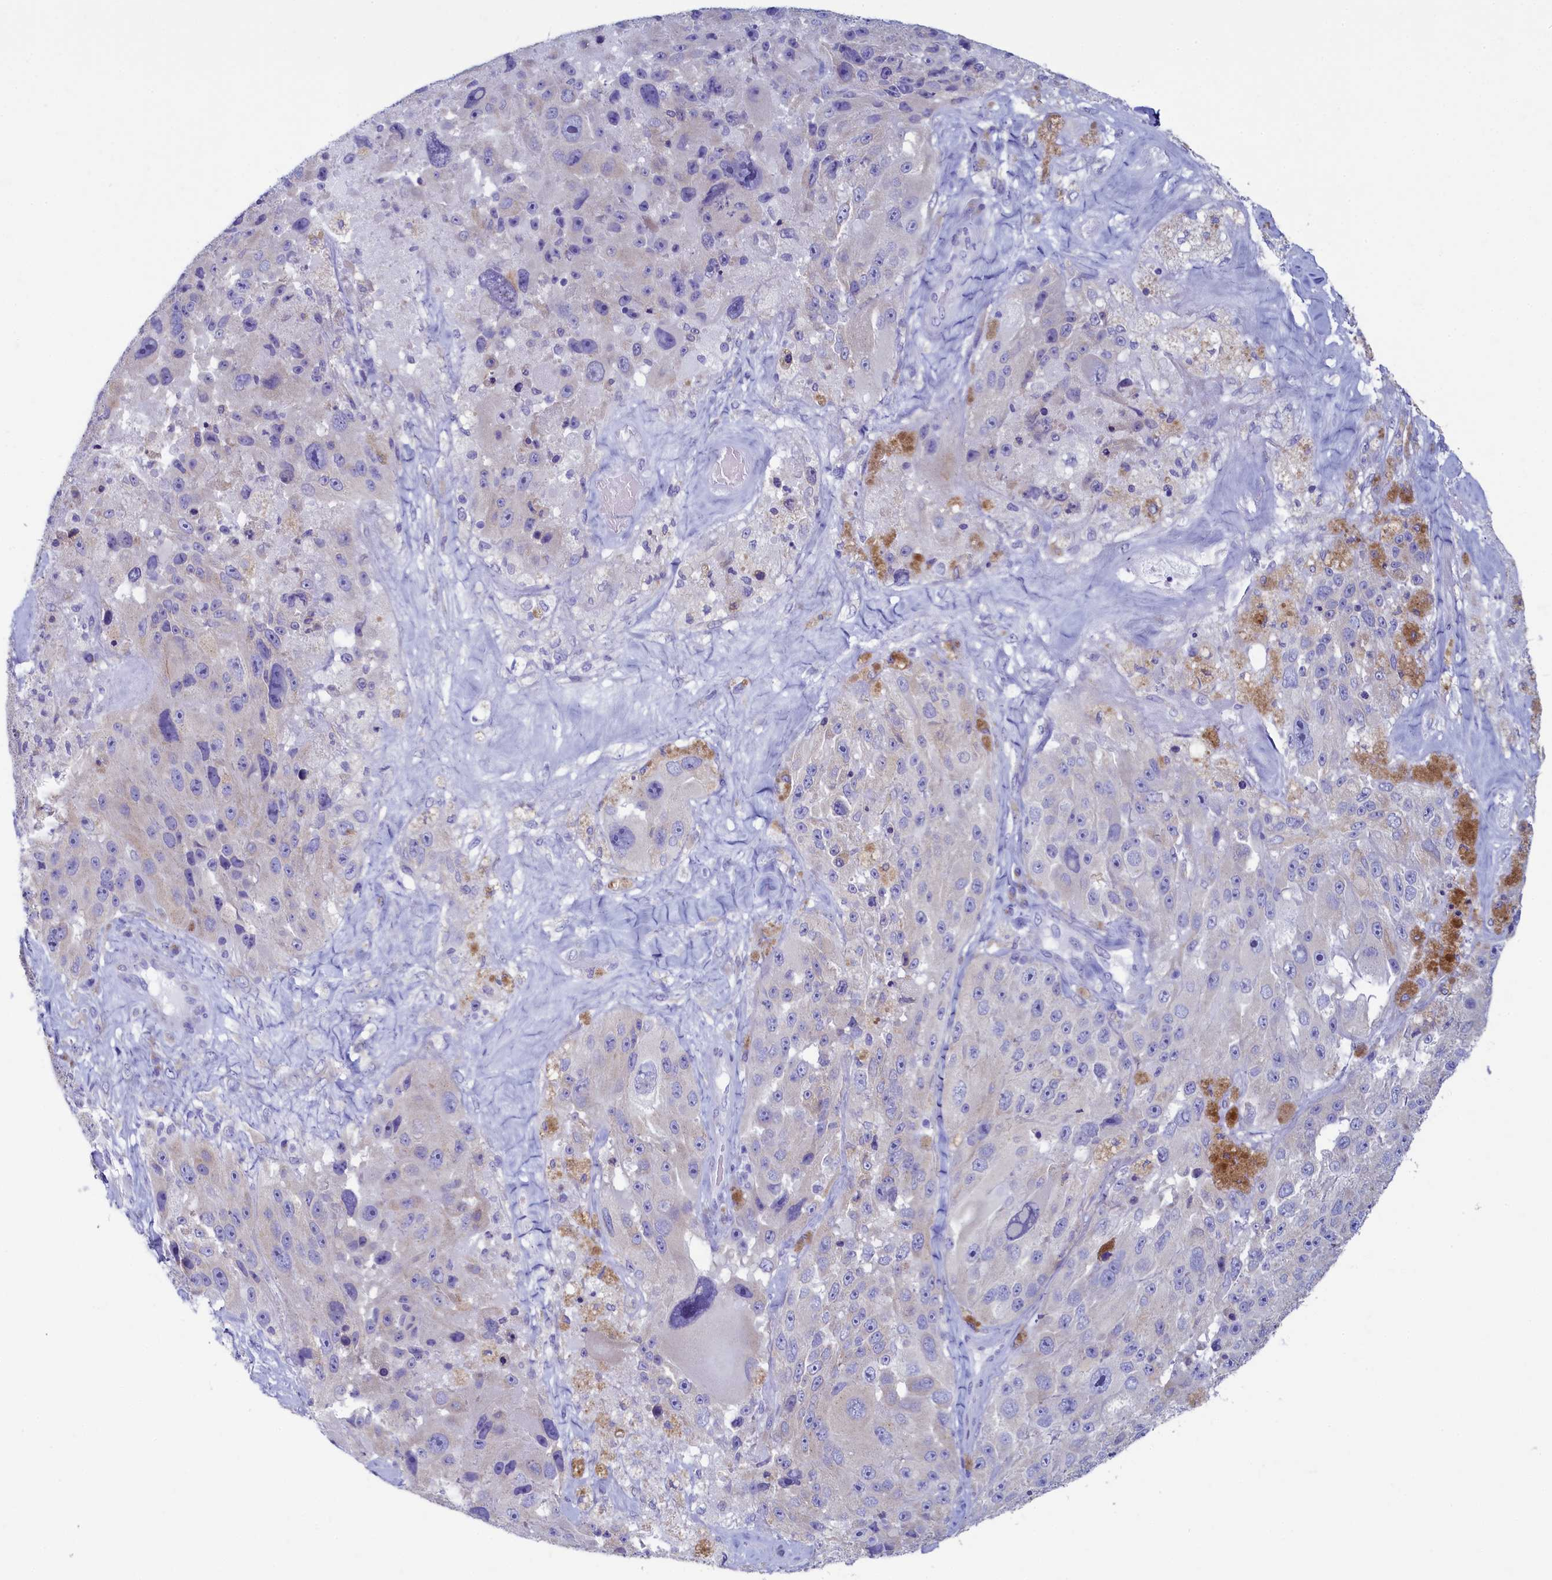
{"staining": {"intensity": "negative", "quantity": "none", "location": "none"}, "tissue": "melanoma", "cell_type": "Tumor cells", "image_type": "cancer", "snomed": [{"axis": "morphology", "description": "Malignant melanoma, Metastatic site"}, {"axis": "topography", "description": "Lymph node"}], "caption": "IHC of human malignant melanoma (metastatic site) shows no positivity in tumor cells.", "gene": "SKA3", "patient": {"sex": "male", "age": 62}}